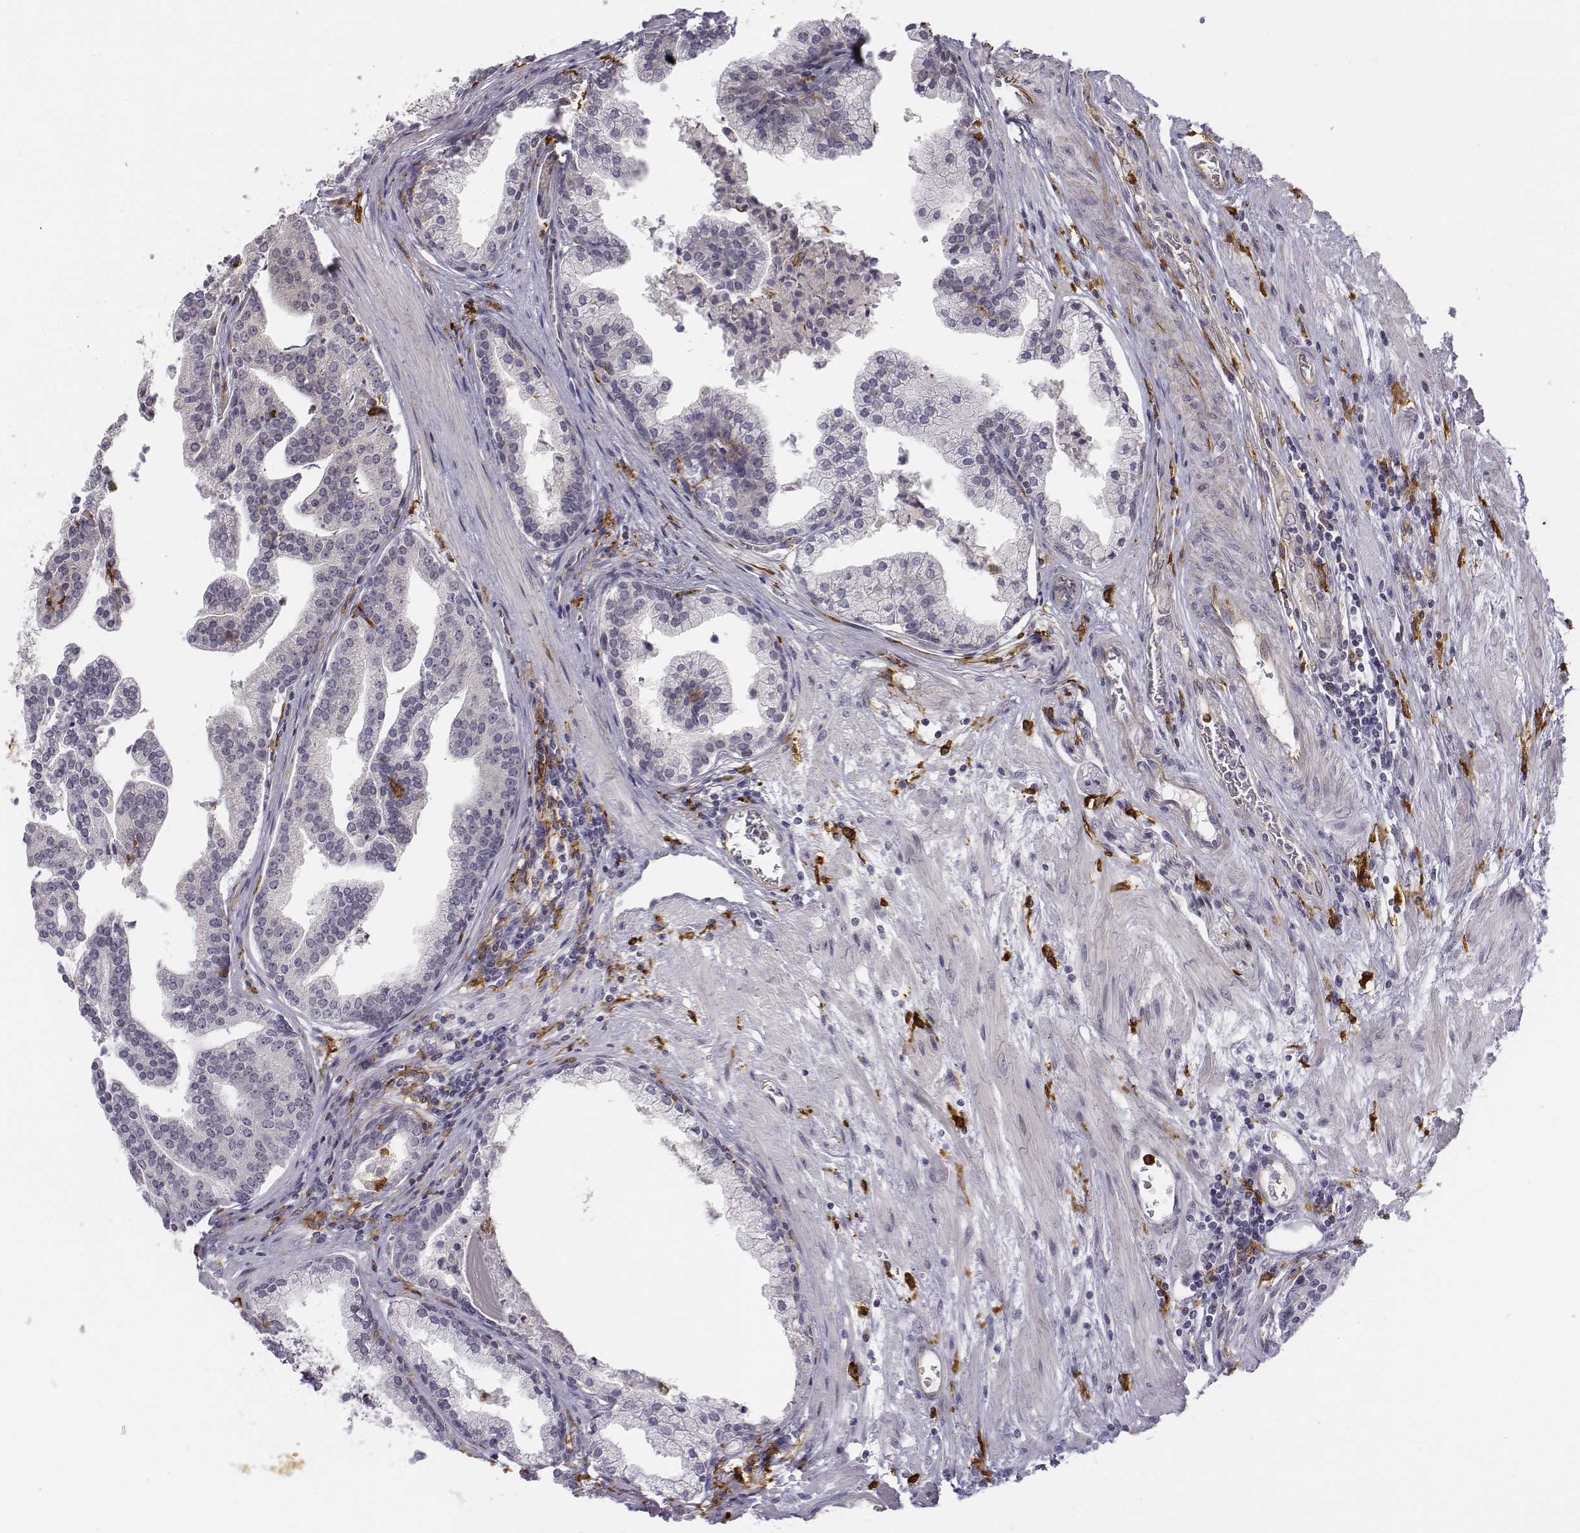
{"staining": {"intensity": "negative", "quantity": "none", "location": "none"}, "tissue": "prostate cancer", "cell_type": "Tumor cells", "image_type": "cancer", "snomed": [{"axis": "morphology", "description": "Adenocarcinoma, NOS"}, {"axis": "topography", "description": "Prostate and seminal vesicle, NOS"}, {"axis": "topography", "description": "Prostate"}], "caption": "This is an immunohistochemistry micrograph of prostate adenocarcinoma. There is no staining in tumor cells.", "gene": "CD14", "patient": {"sex": "male", "age": 44}}